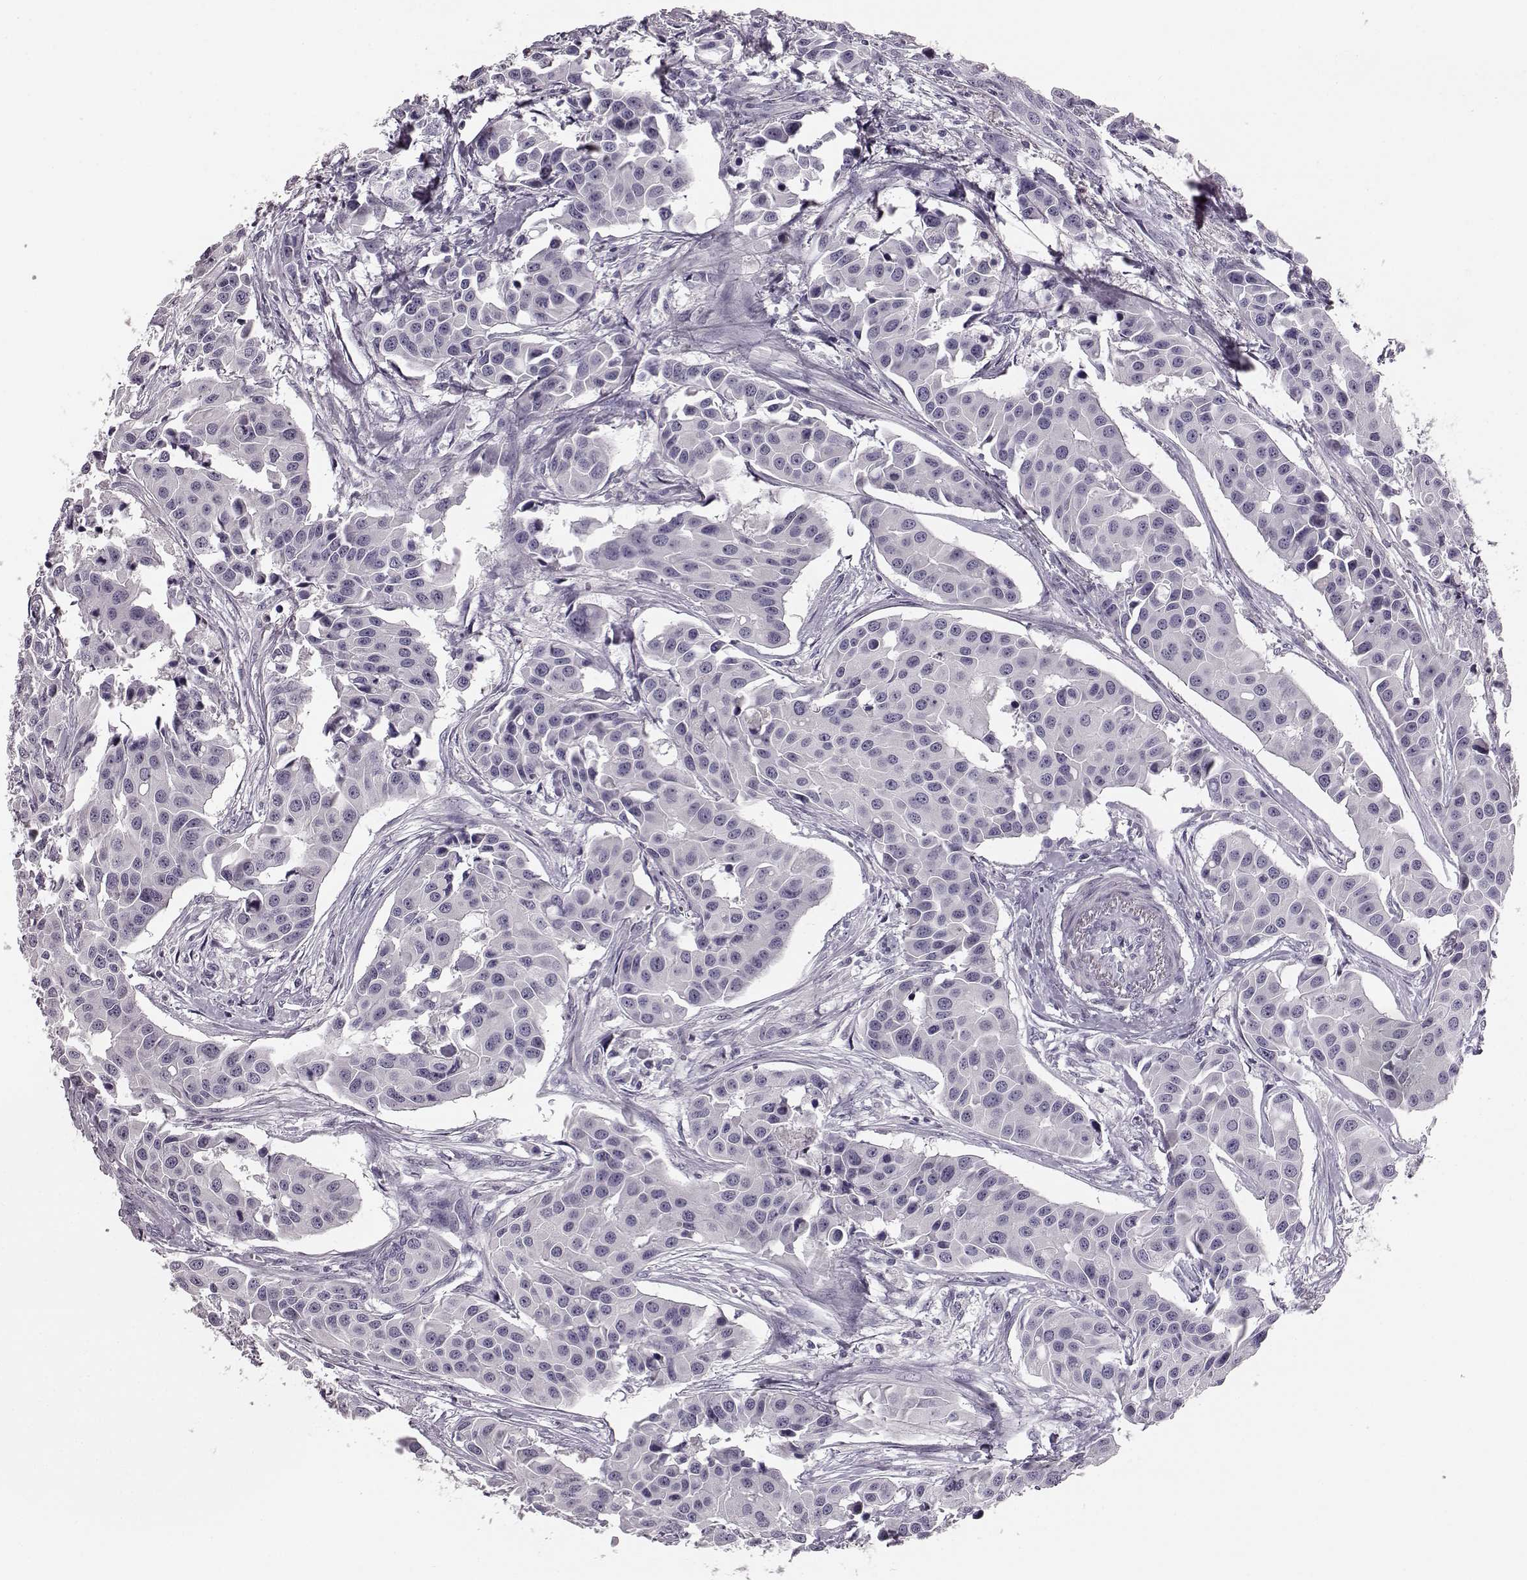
{"staining": {"intensity": "negative", "quantity": "none", "location": "none"}, "tissue": "head and neck cancer", "cell_type": "Tumor cells", "image_type": "cancer", "snomed": [{"axis": "morphology", "description": "Adenocarcinoma, NOS"}, {"axis": "topography", "description": "Head-Neck"}], "caption": "There is no significant expression in tumor cells of head and neck cancer.", "gene": "KIAA0319", "patient": {"sex": "male", "age": 76}}